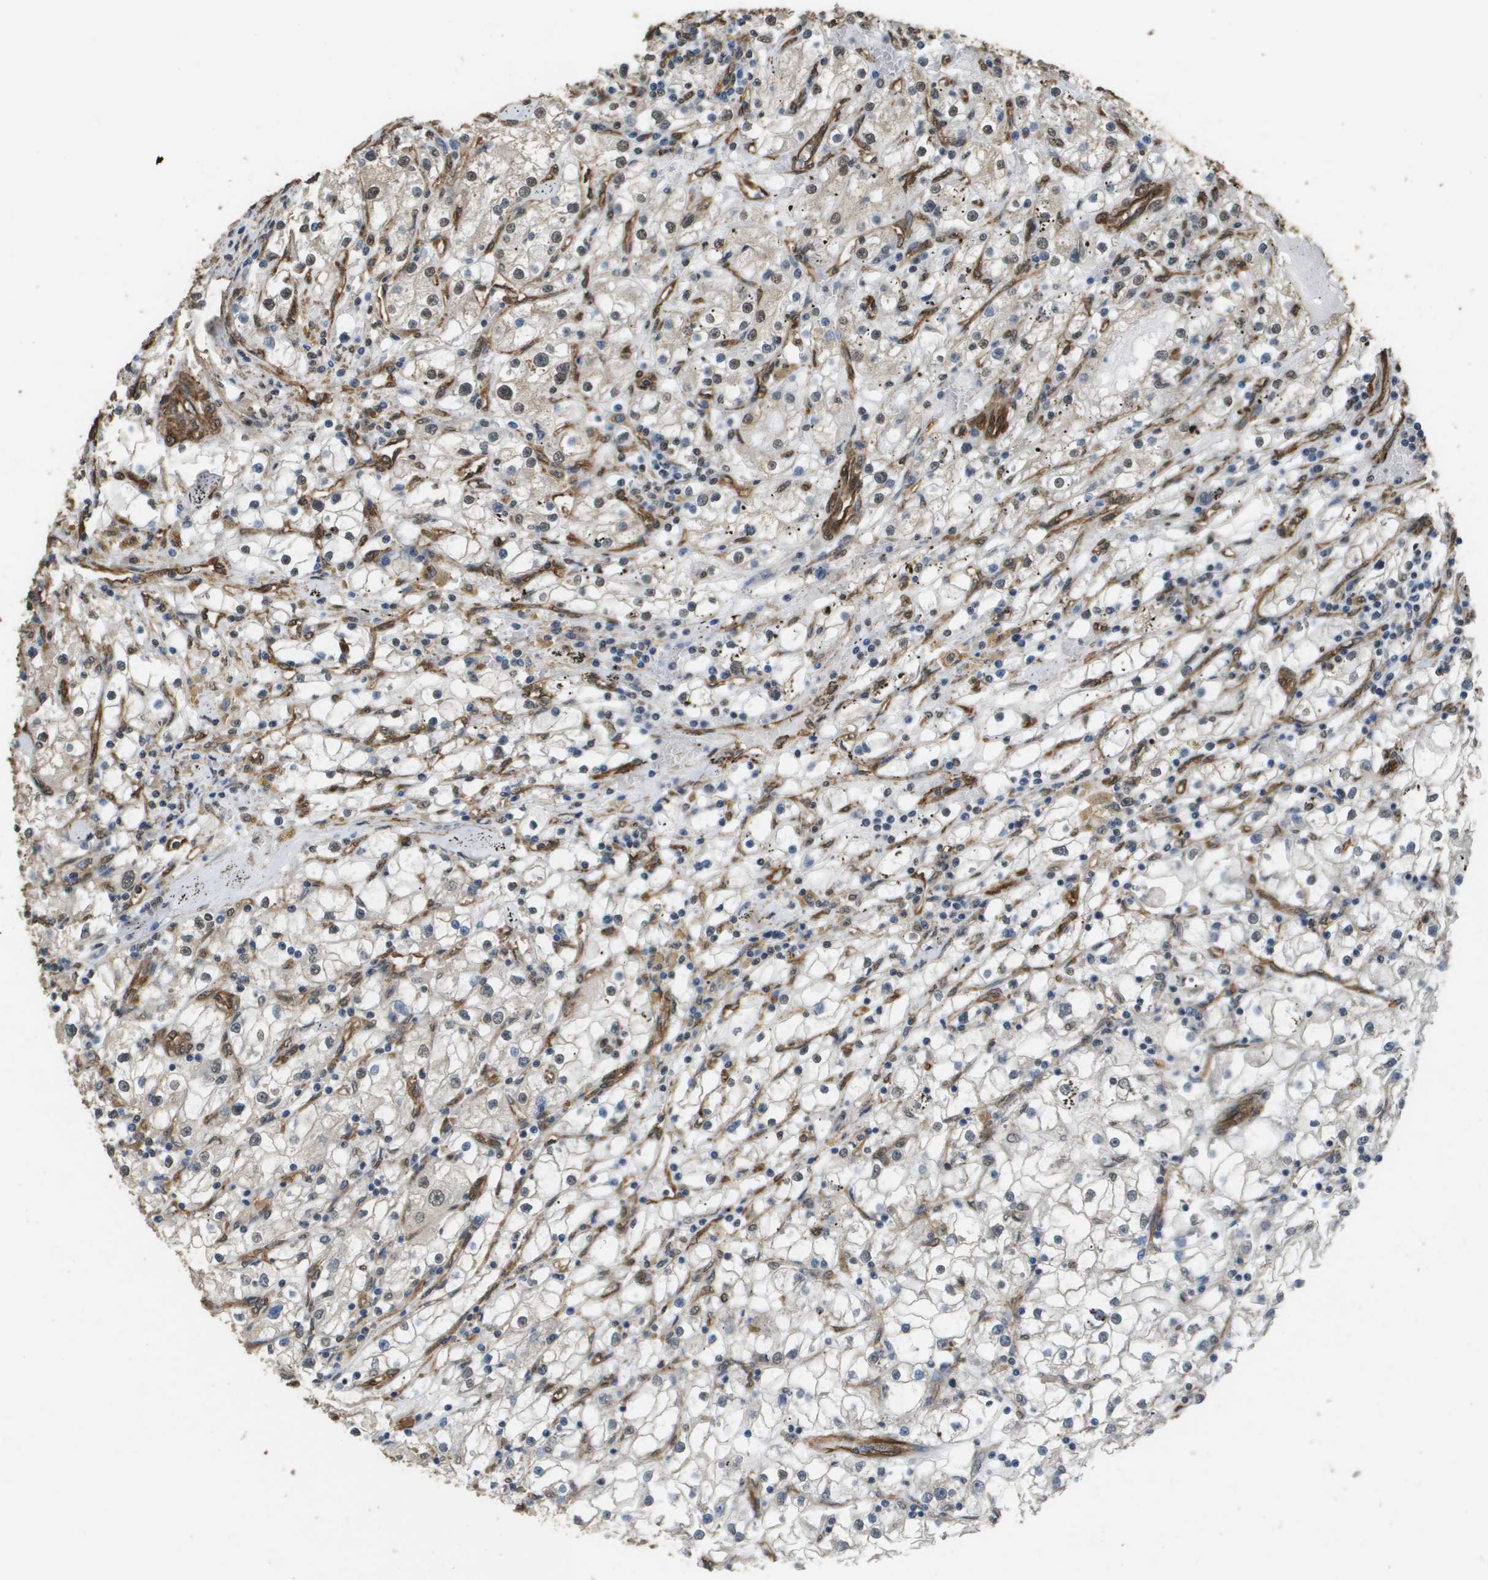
{"staining": {"intensity": "moderate", "quantity": ">75%", "location": "nuclear"}, "tissue": "renal cancer", "cell_type": "Tumor cells", "image_type": "cancer", "snomed": [{"axis": "morphology", "description": "Adenocarcinoma, NOS"}, {"axis": "topography", "description": "Kidney"}], "caption": "Immunohistochemistry image of human renal cancer (adenocarcinoma) stained for a protein (brown), which demonstrates medium levels of moderate nuclear staining in approximately >75% of tumor cells.", "gene": "AAMP", "patient": {"sex": "male", "age": 56}}